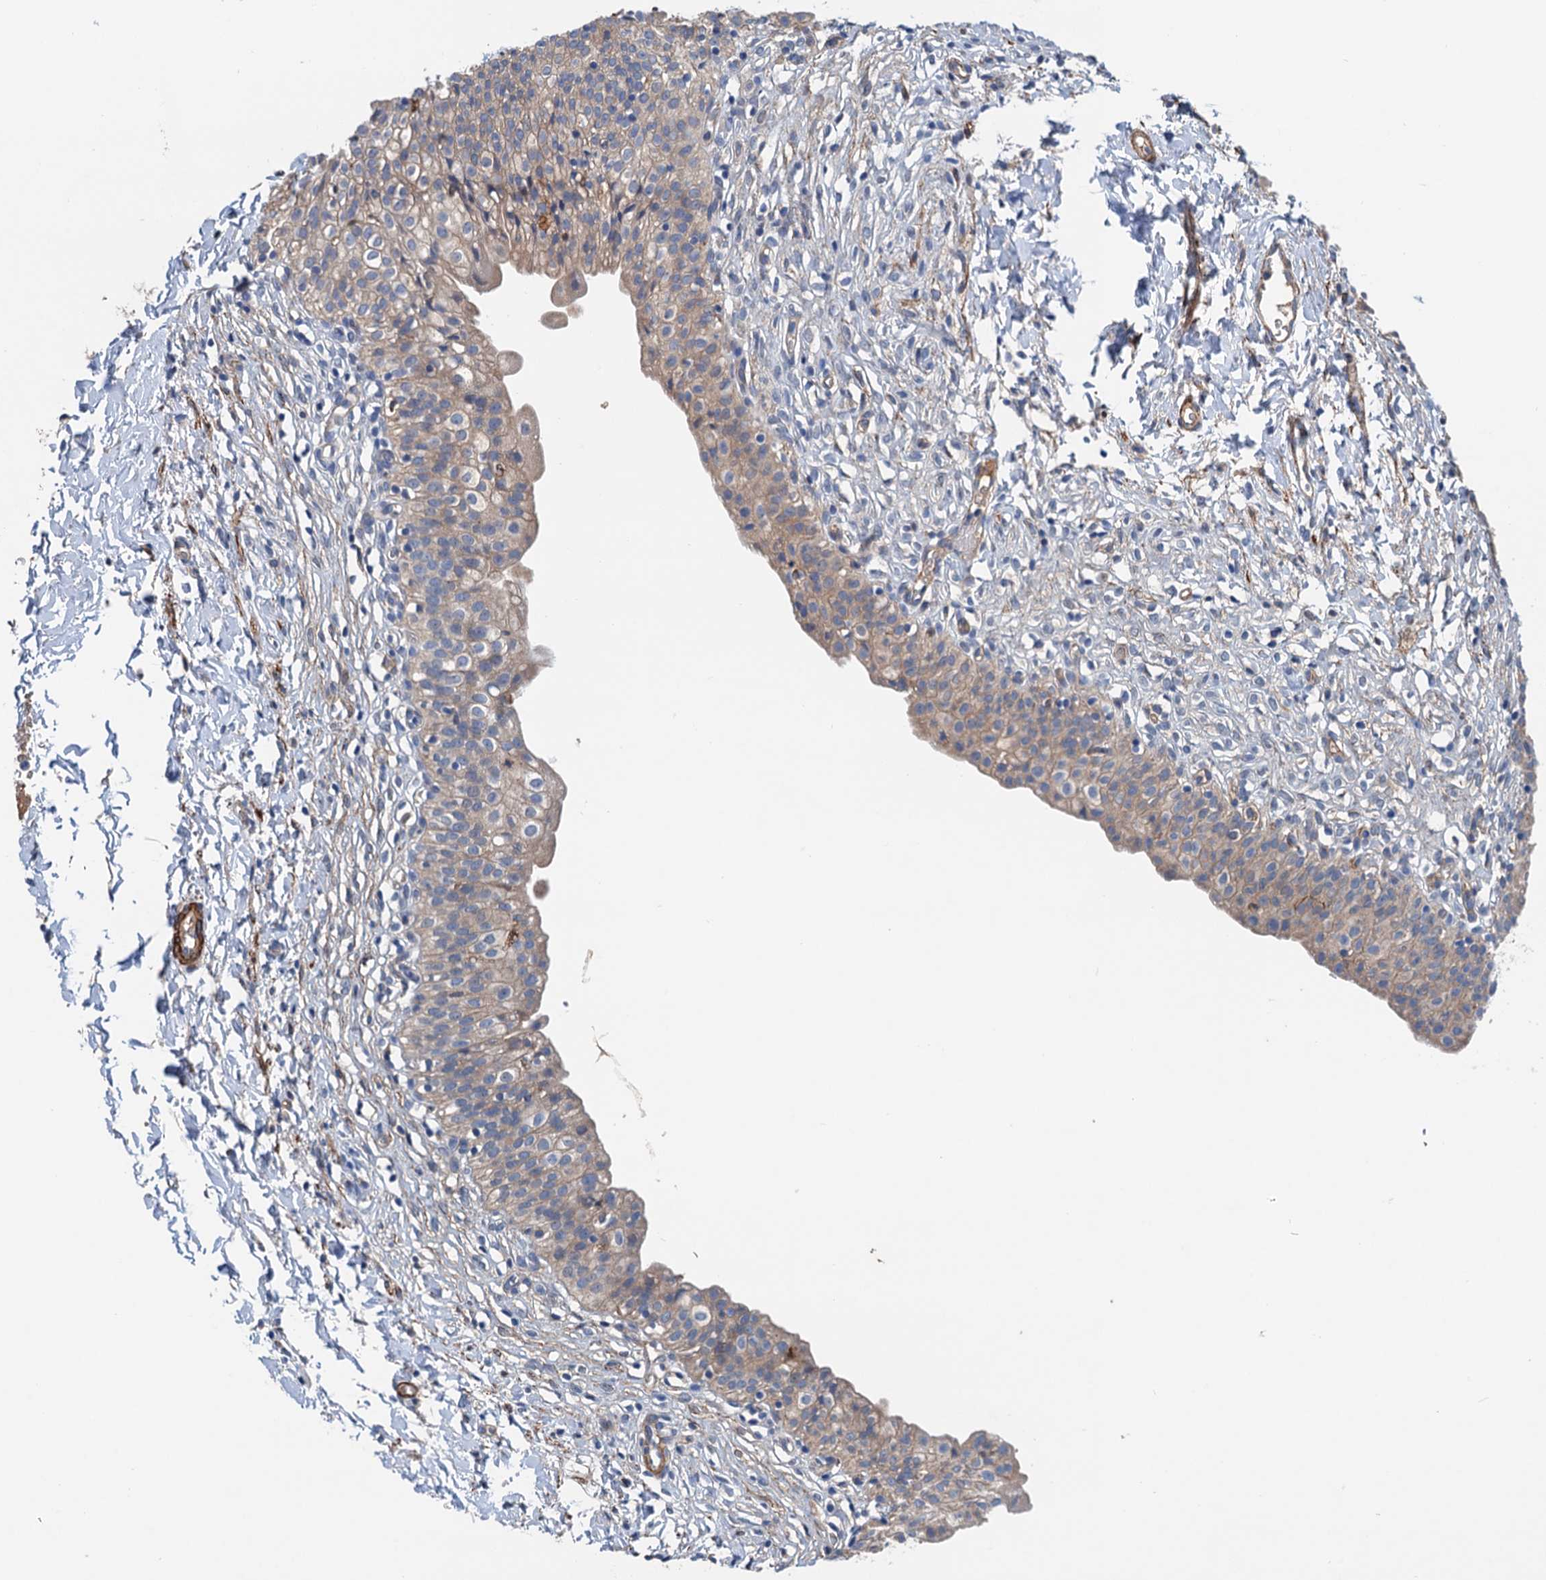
{"staining": {"intensity": "moderate", "quantity": ">75%", "location": "cytoplasmic/membranous"}, "tissue": "urinary bladder", "cell_type": "Urothelial cells", "image_type": "normal", "snomed": [{"axis": "morphology", "description": "Normal tissue, NOS"}, {"axis": "topography", "description": "Urinary bladder"}], "caption": "Urinary bladder was stained to show a protein in brown. There is medium levels of moderate cytoplasmic/membranous staining in approximately >75% of urothelial cells. (Stains: DAB in brown, nuclei in blue, Microscopy: brightfield microscopy at high magnification).", "gene": "CSTPP1", "patient": {"sex": "male", "age": 55}}